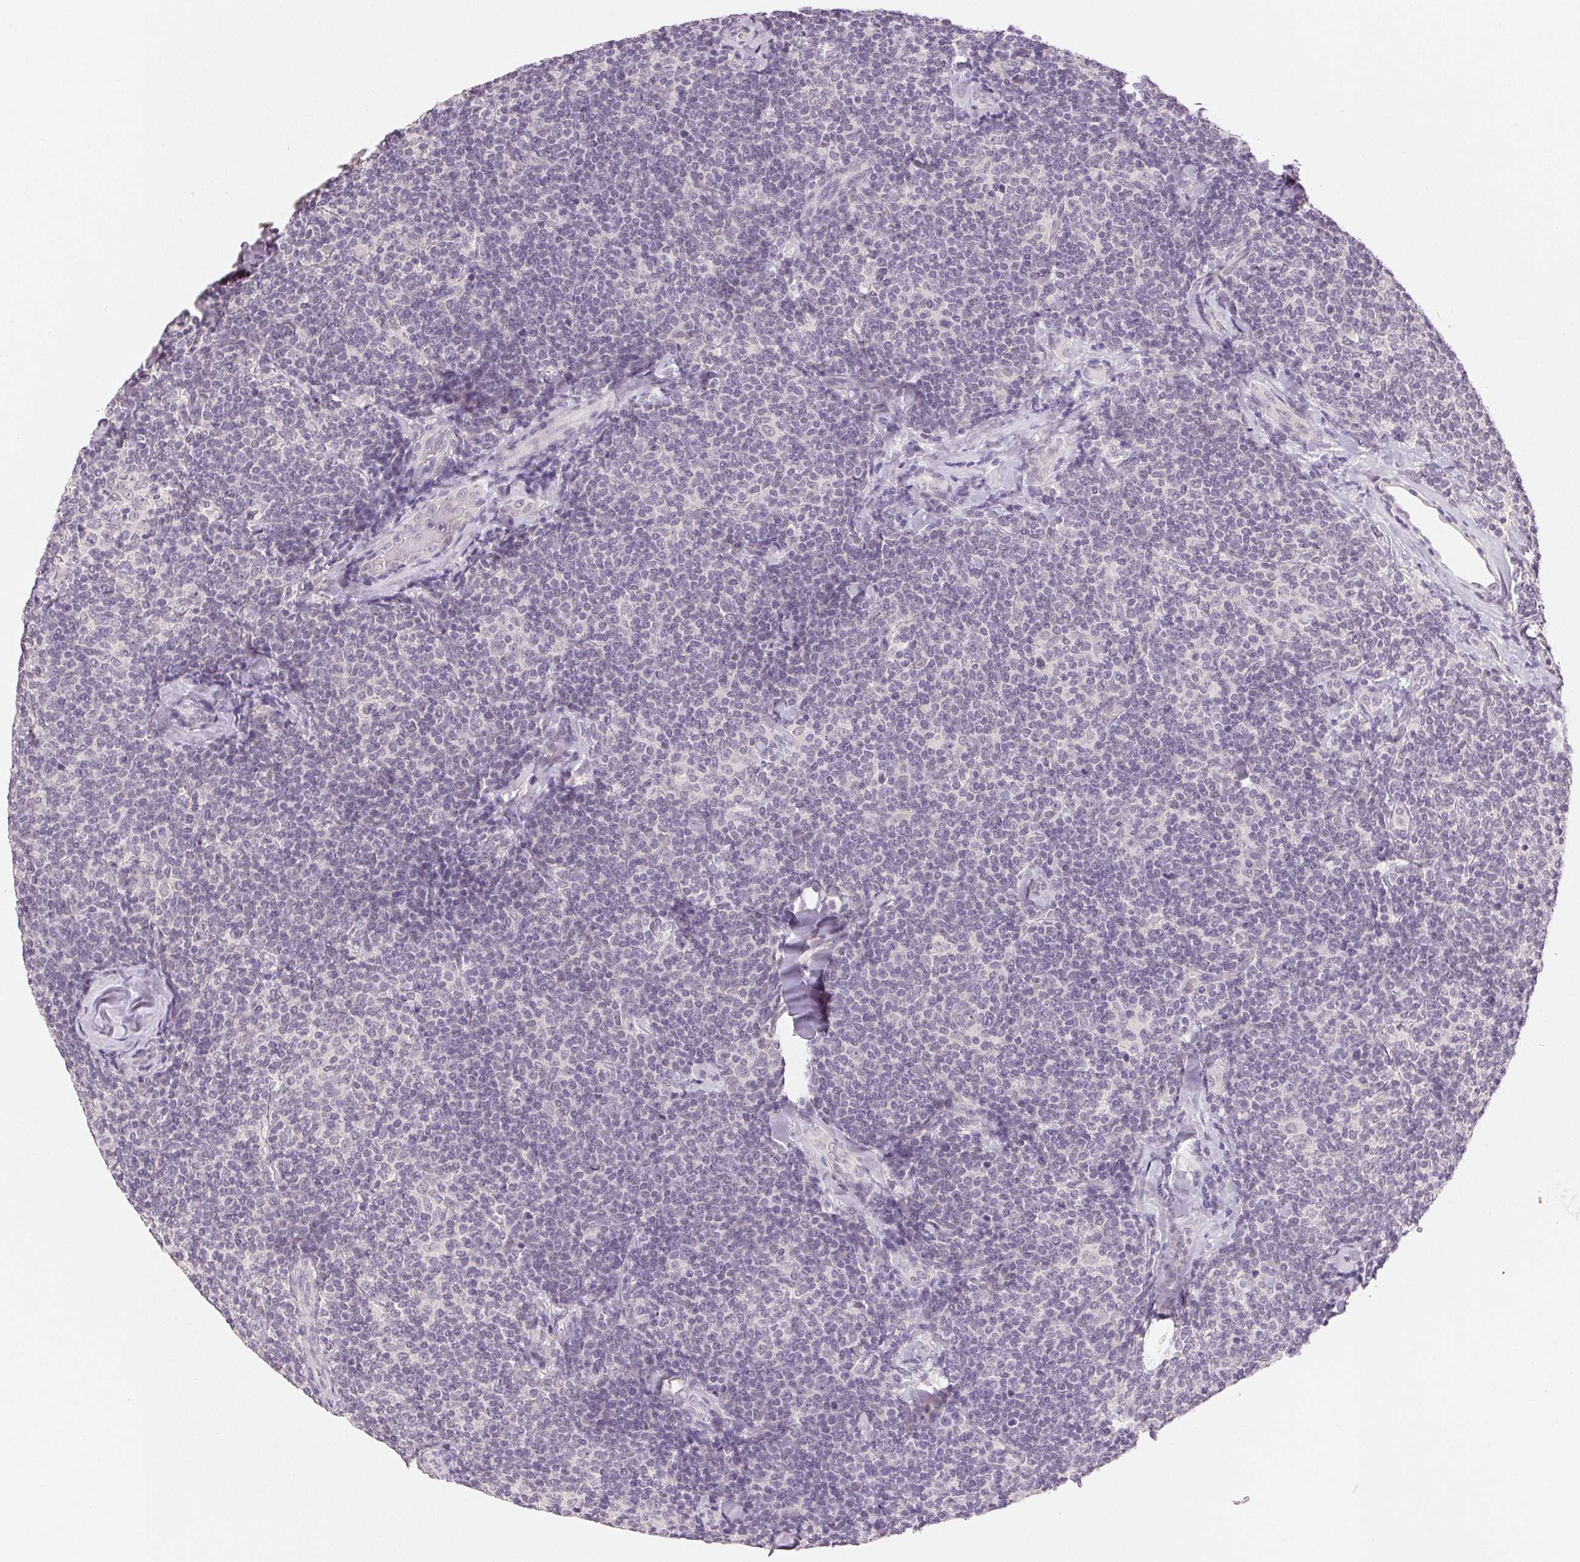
{"staining": {"intensity": "negative", "quantity": "none", "location": "none"}, "tissue": "lymphoma", "cell_type": "Tumor cells", "image_type": "cancer", "snomed": [{"axis": "morphology", "description": "Malignant lymphoma, non-Hodgkin's type, Low grade"}, {"axis": "topography", "description": "Lymph node"}], "caption": "Histopathology image shows no protein expression in tumor cells of lymphoma tissue.", "gene": "MAP1LC3A", "patient": {"sex": "female", "age": 56}}